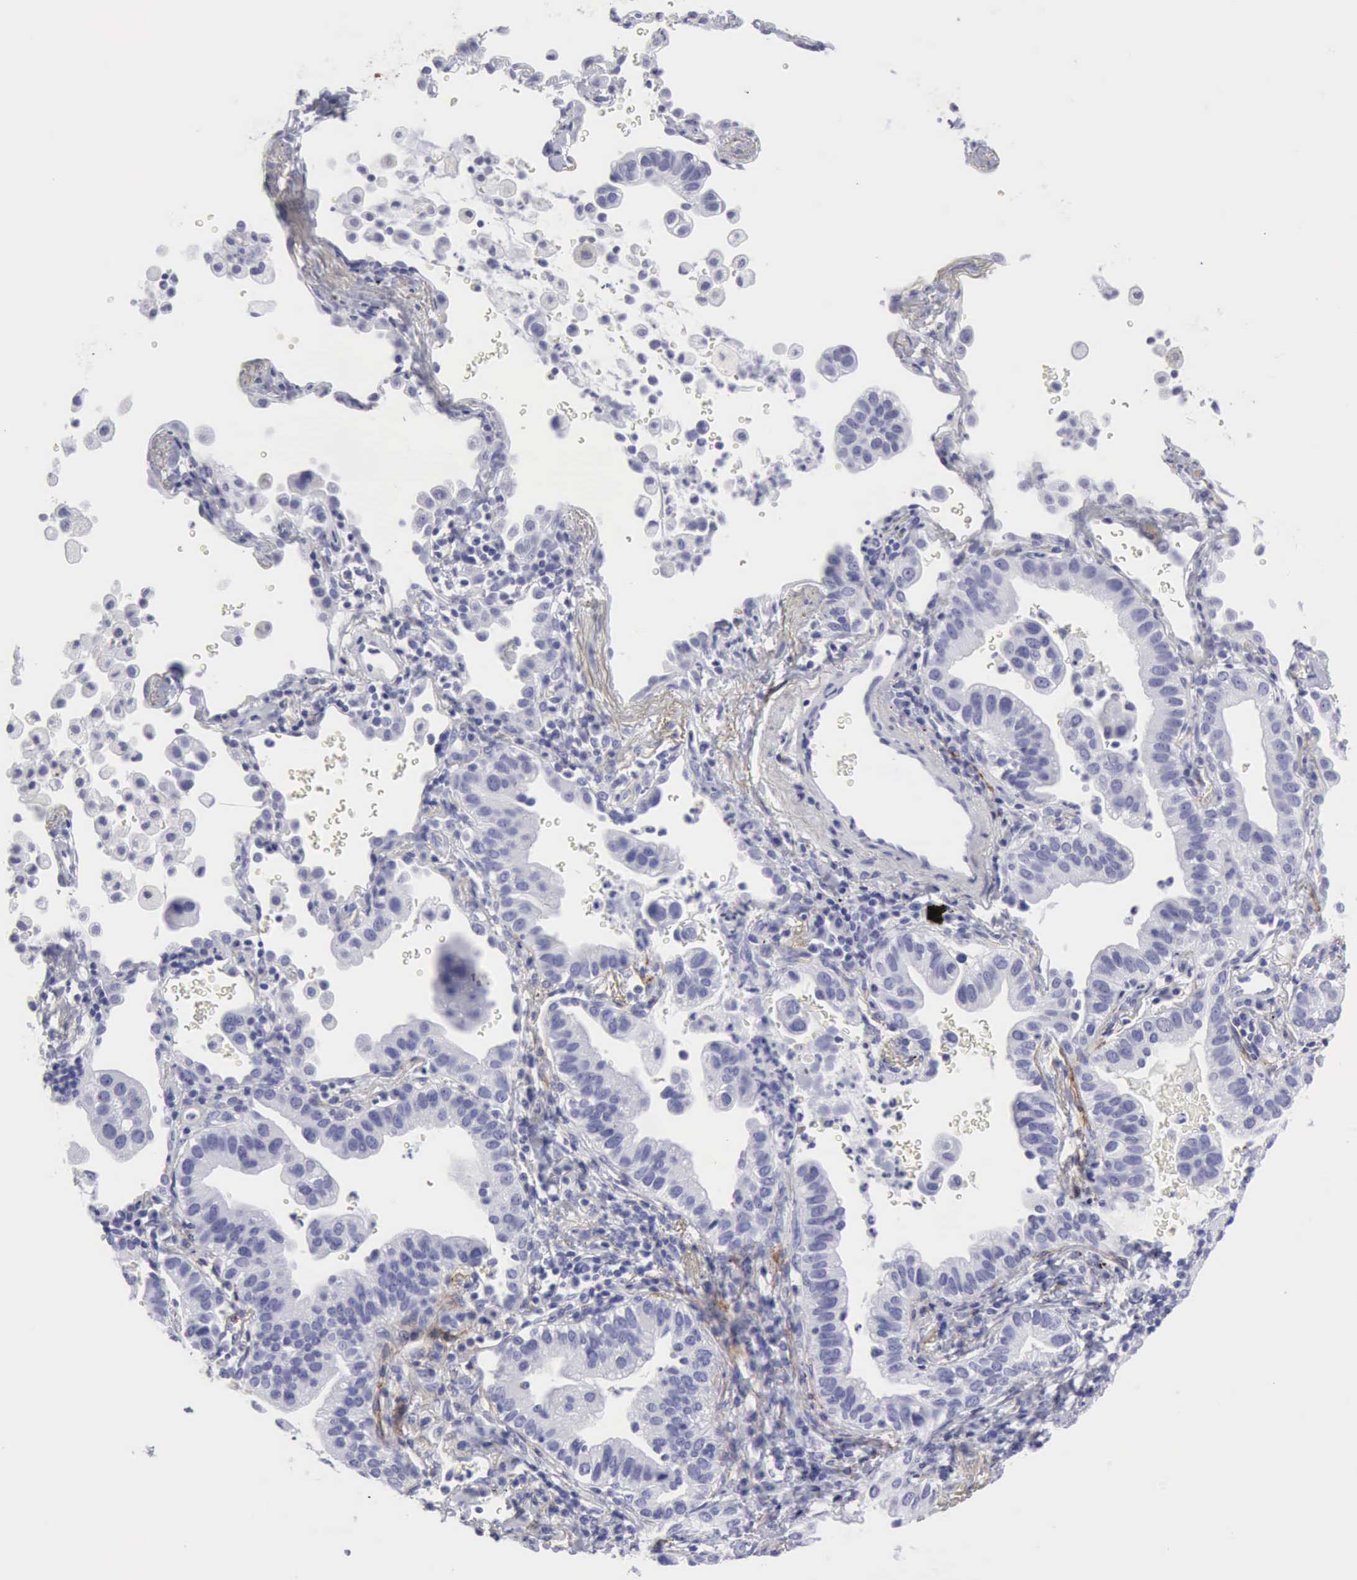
{"staining": {"intensity": "moderate", "quantity": "<25%", "location": "cytoplasmic/membranous"}, "tissue": "lung cancer", "cell_type": "Tumor cells", "image_type": "cancer", "snomed": [{"axis": "morphology", "description": "Adenocarcinoma, NOS"}, {"axis": "topography", "description": "Lung"}], "caption": "A low amount of moderate cytoplasmic/membranous staining is appreciated in about <25% of tumor cells in lung cancer (adenocarcinoma) tissue.", "gene": "NCAM1", "patient": {"sex": "female", "age": 50}}